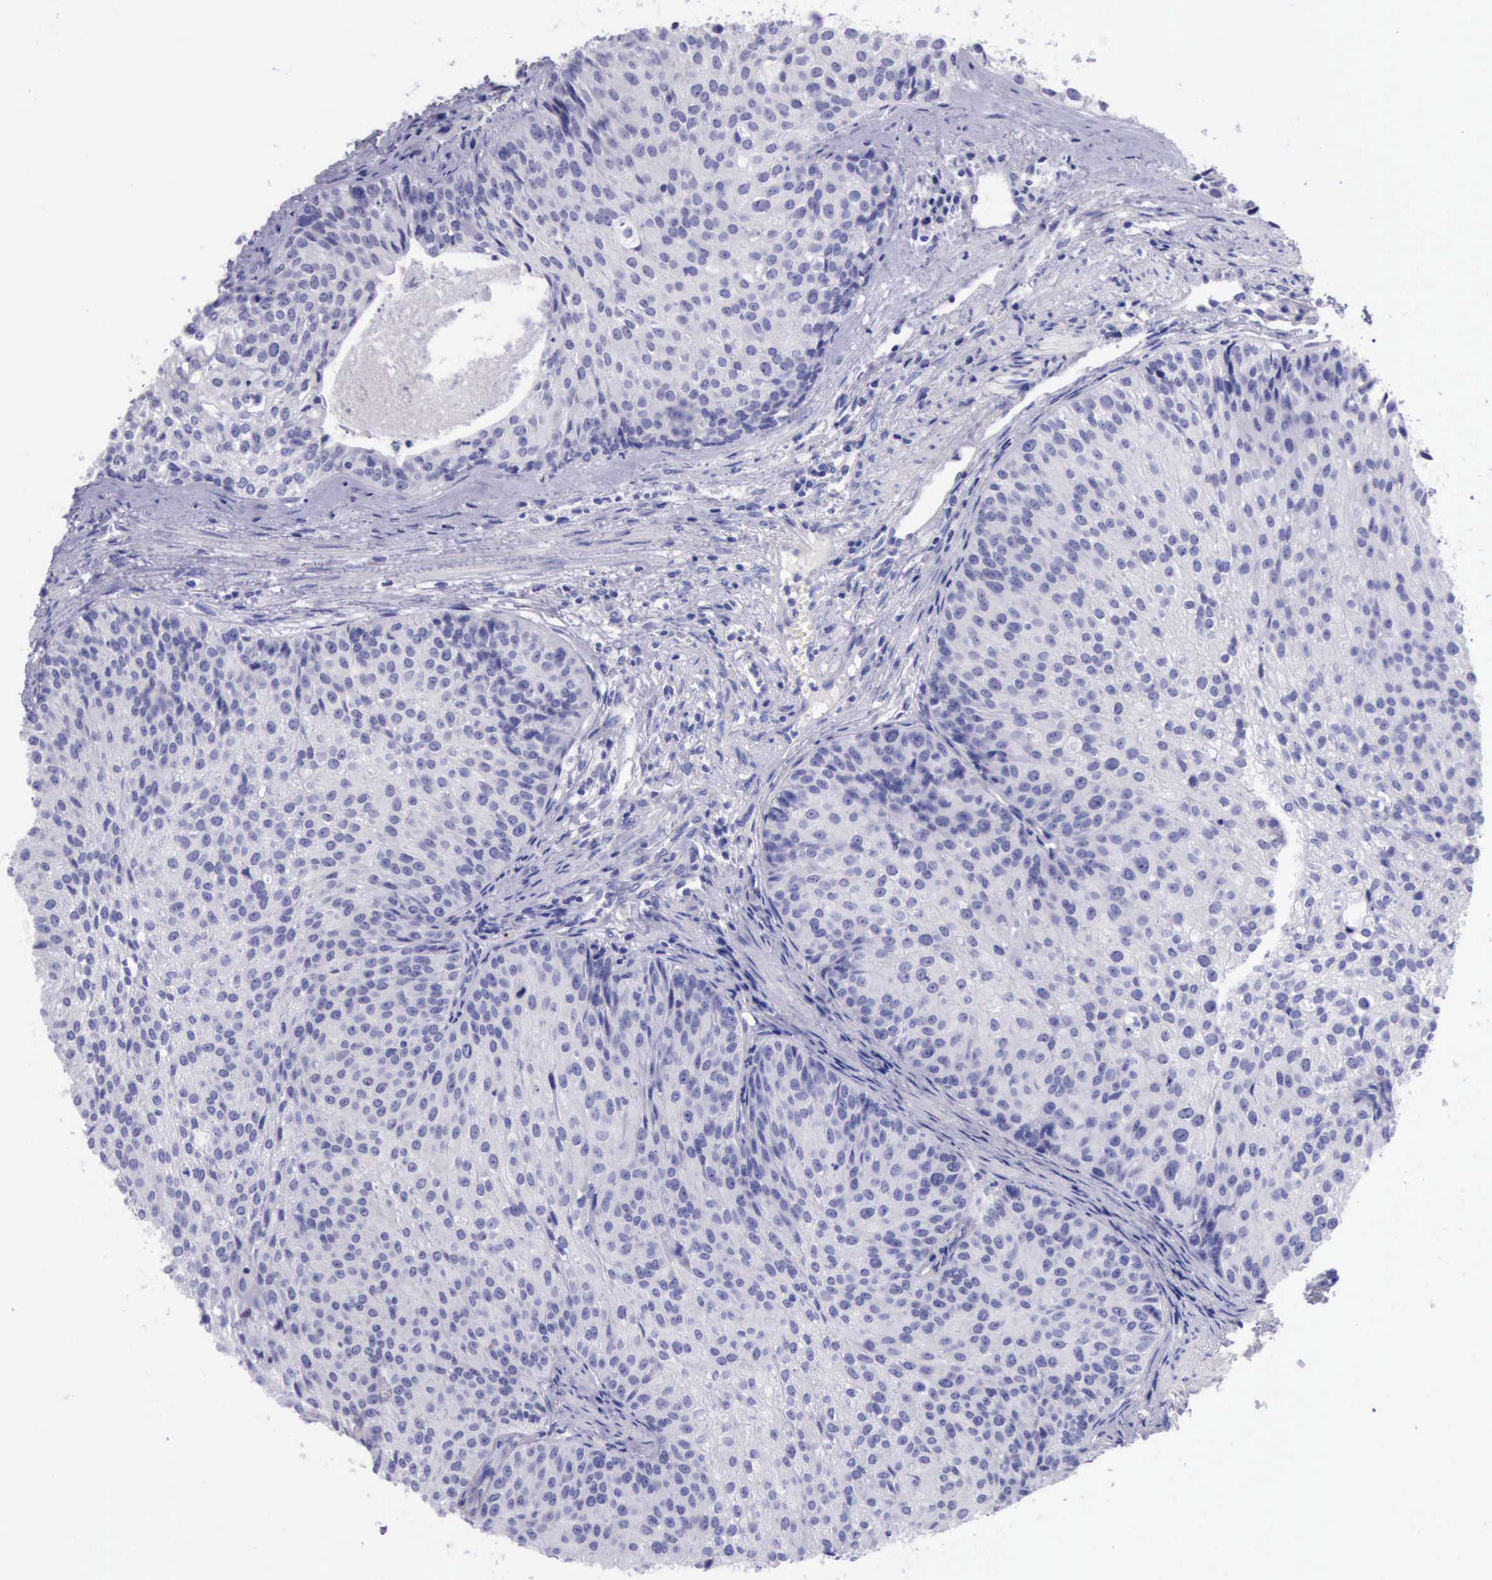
{"staining": {"intensity": "negative", "quantity": "none", "location": "none"}, "tissue": "urothelial cancer", "cell_type": "Tumor cells", "image_type": "cancer", "snomed": [{"axis": "morphology", "description": "Urothelial carcinoma, Low grade"}, {"axis": "topography", "description": "Urinary bladder"}], "caption": "Immunohistochemistry (IHC) of urothelial cancer shows no staining in tumor cells.", "gene": "LRFN5", "patient": {"sex": "female", "age": 73}}